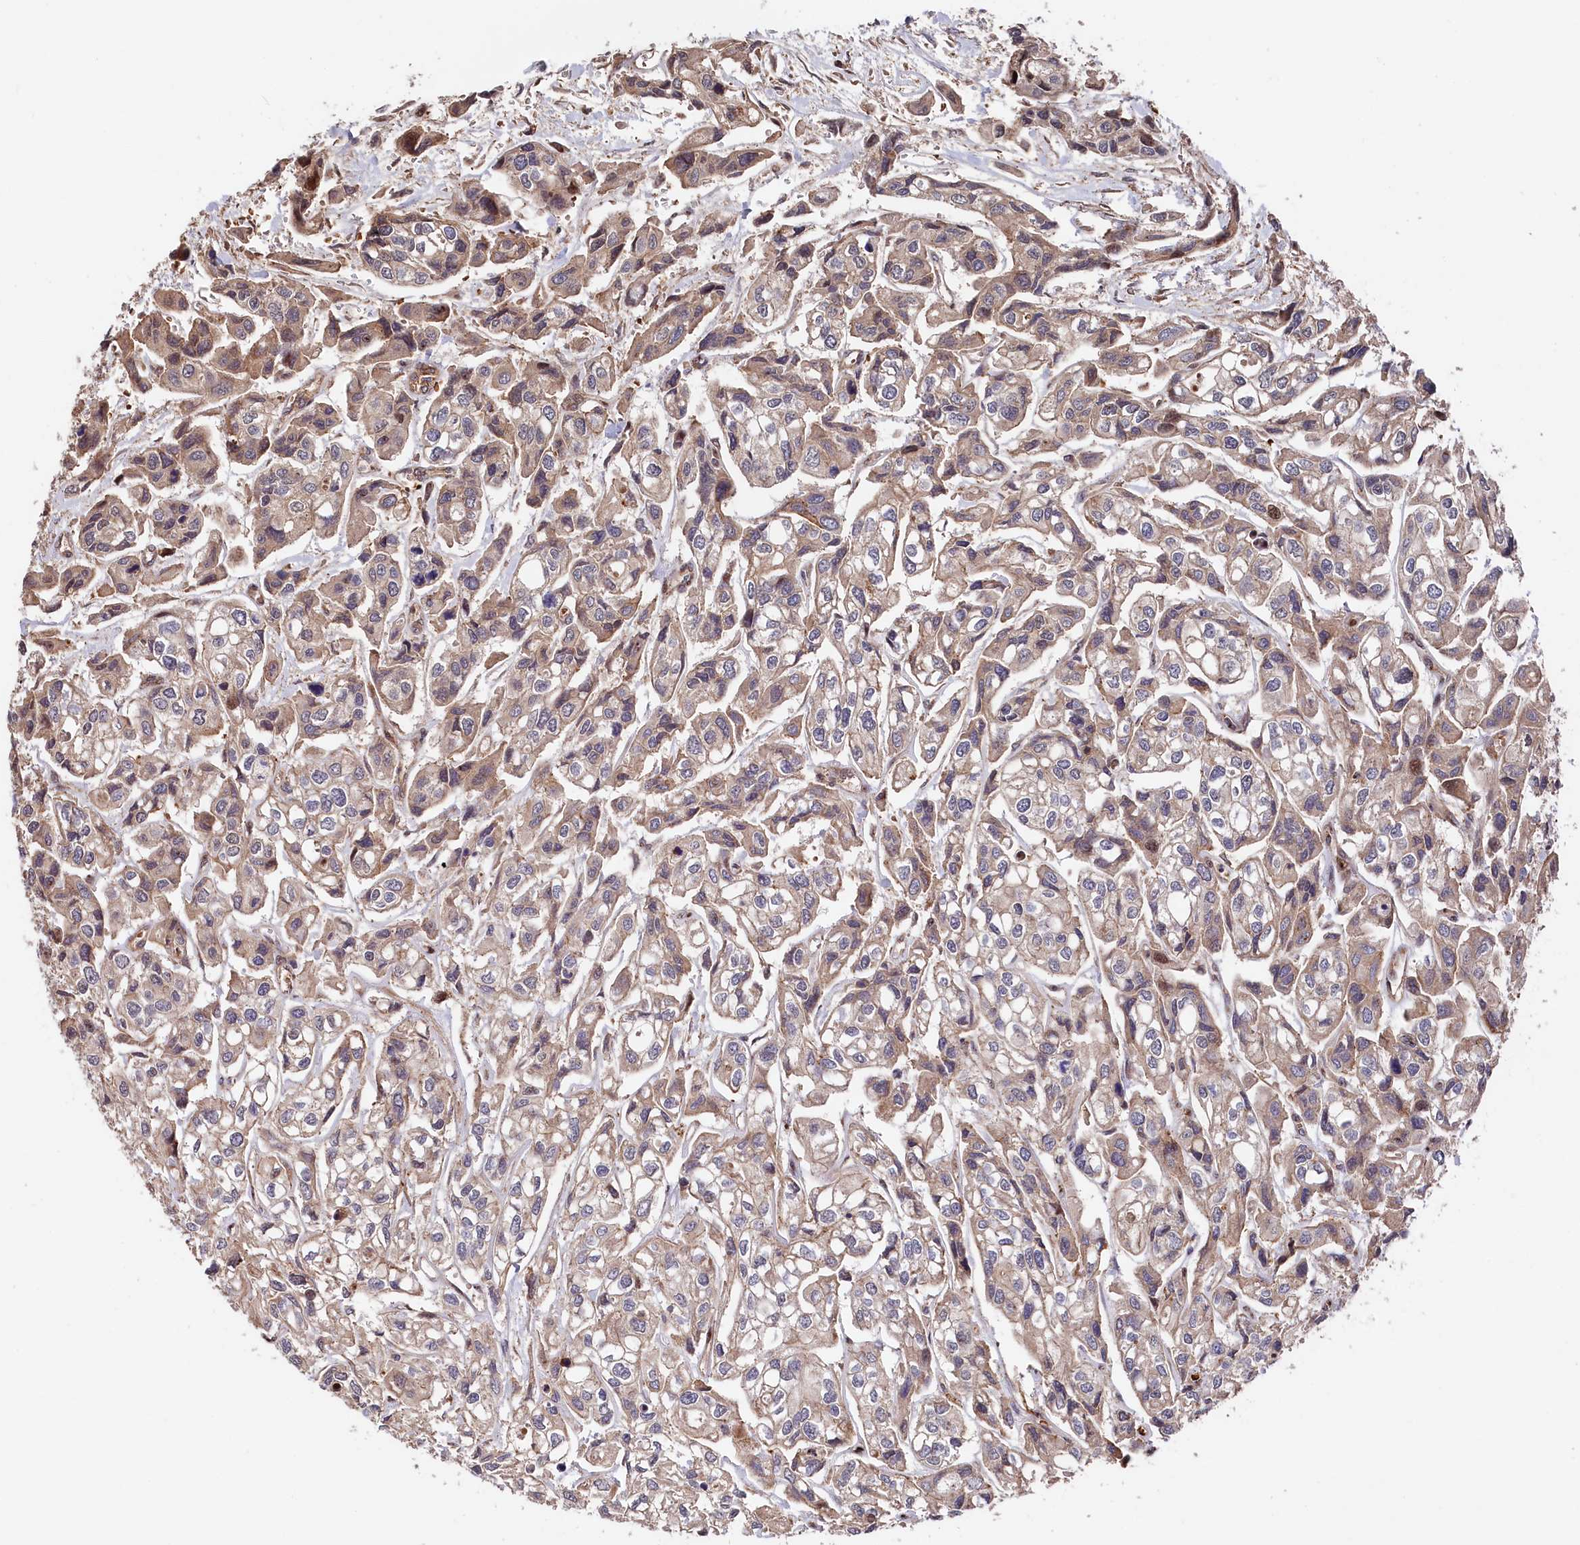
{"staining": {"intensity": "weak", "quantity": "25%-75%", "location": "cytoplasmic/membranous"}, "tissue": "urothelial cancer", "cell_type": "Tumor cells", "image_type": "cancer", "snomed": [{"axis": "morphology", "description": "Urothelial carcinoma, High grade"}, {"axis": "topography", "description": "Urinary bladder"}], "caption": "Immunohistochemical staining of human urothelial carcinoma (high-grade) shows low levels of weak cytoplasmic/membranous expression in approximately 25%-75% of tumor cells. The protein of interest is stained brown, and the nuclei are stained in blue (DAB IHC with brightfield microscopy, high magnification).", "gene": "TNKS1BP1", "patient": {"sex": "male", "age": 67}}